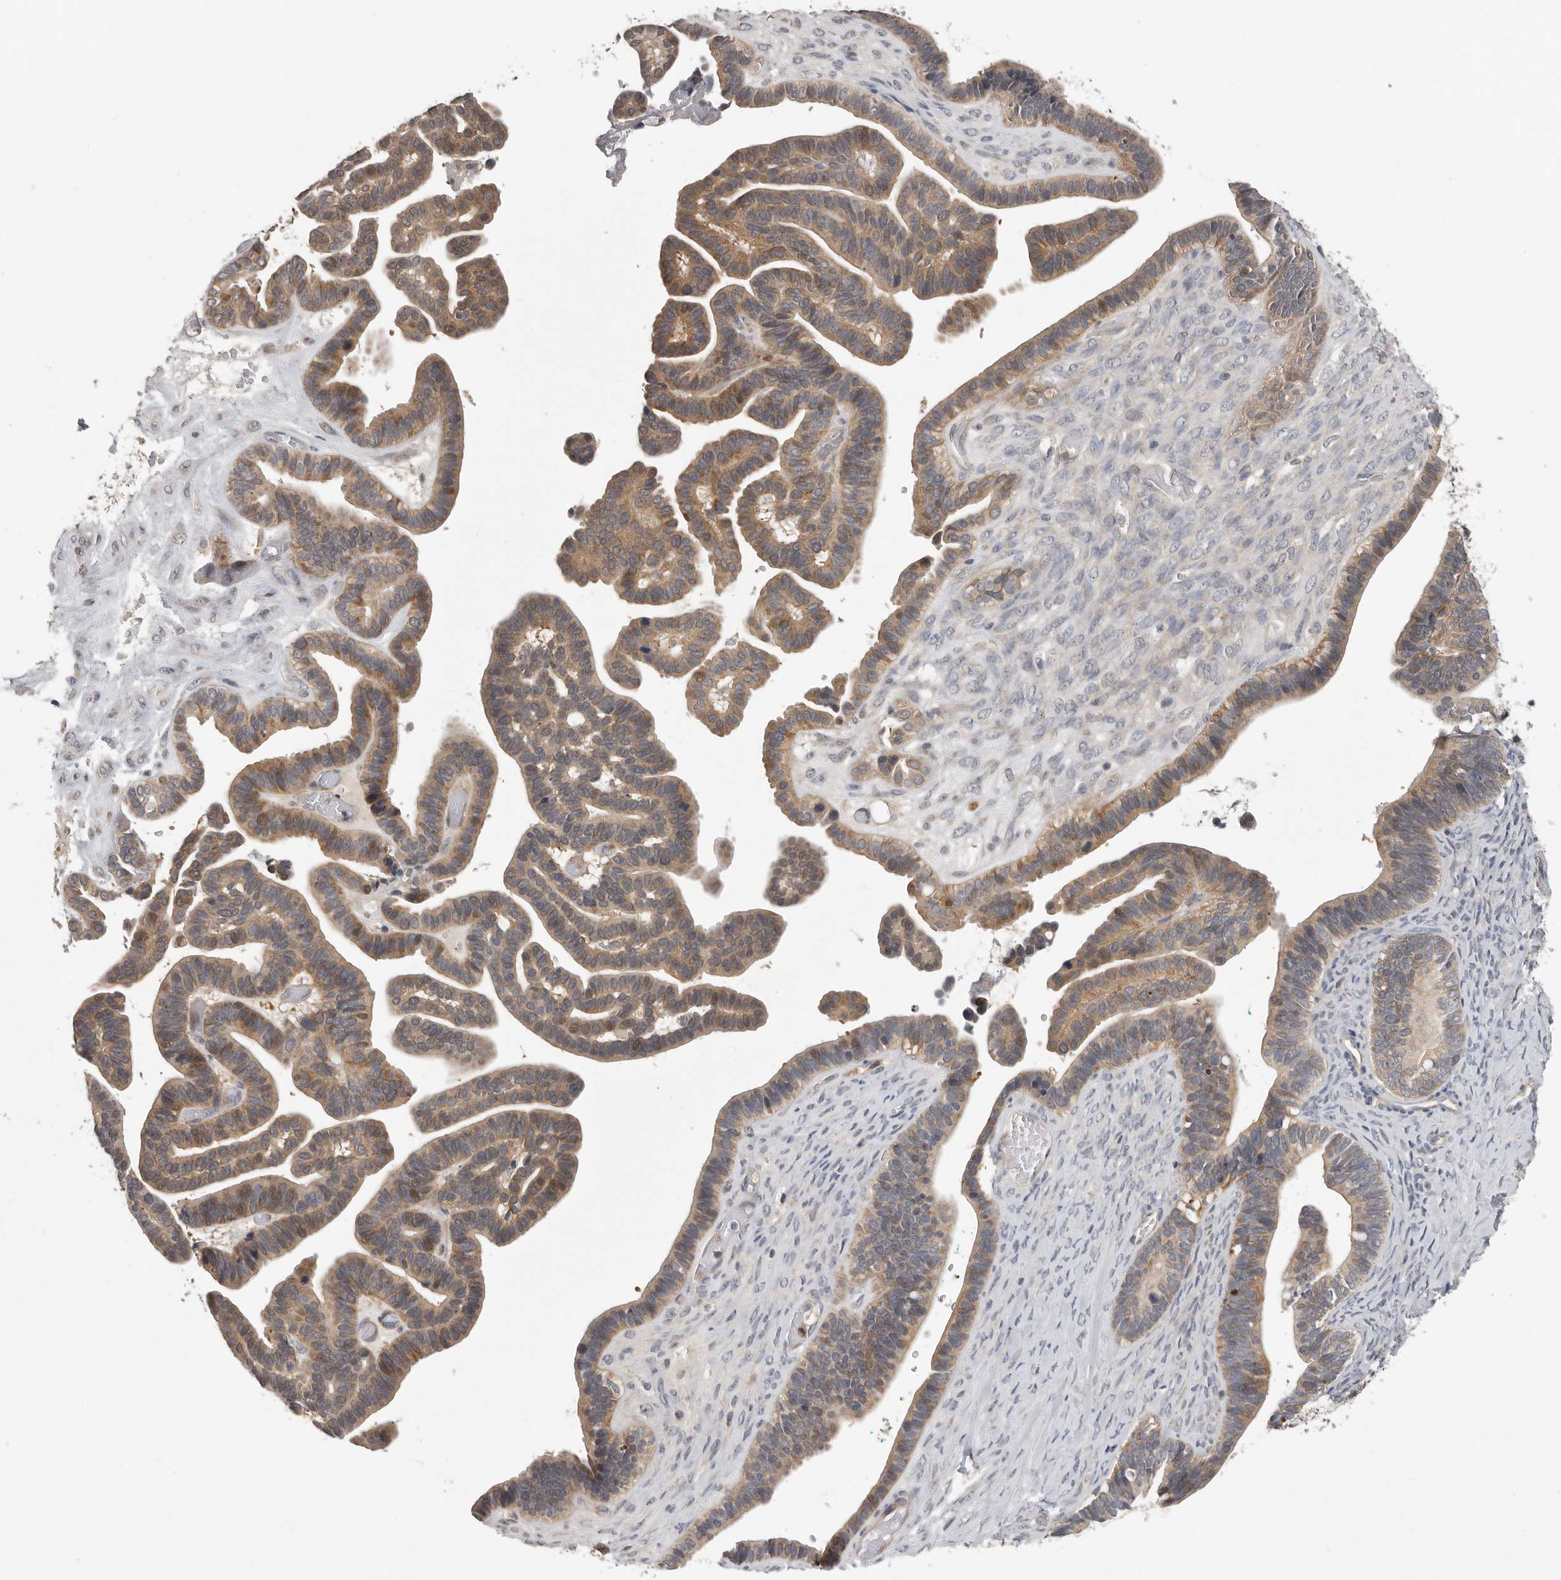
{"staining": {"intensity": "moderate", "quantity": ">75%", "location": "cytoplasmic/membranous"}, "tissue": "ovarian cancer", "cell_type": "Tumor cells", "image_type": "cancer", "snomed": [{"axis": "morphology", "description": "Cystadenocarcinoma, serous, NOS"}, {"axis": "topography", "description": "Ovary"}], "caption": "Protein expression analysis of human ovarian cancer (serous cystadenocarcinoma) reveals moderate cytoplasmic/membranous expression in approximately >75% of tumor cells. (brown staining indicates protein expression, while blue staining denotes nuclei).", "gene": "RALGPS2", "patient": {"sex": "female", "age": 56}}